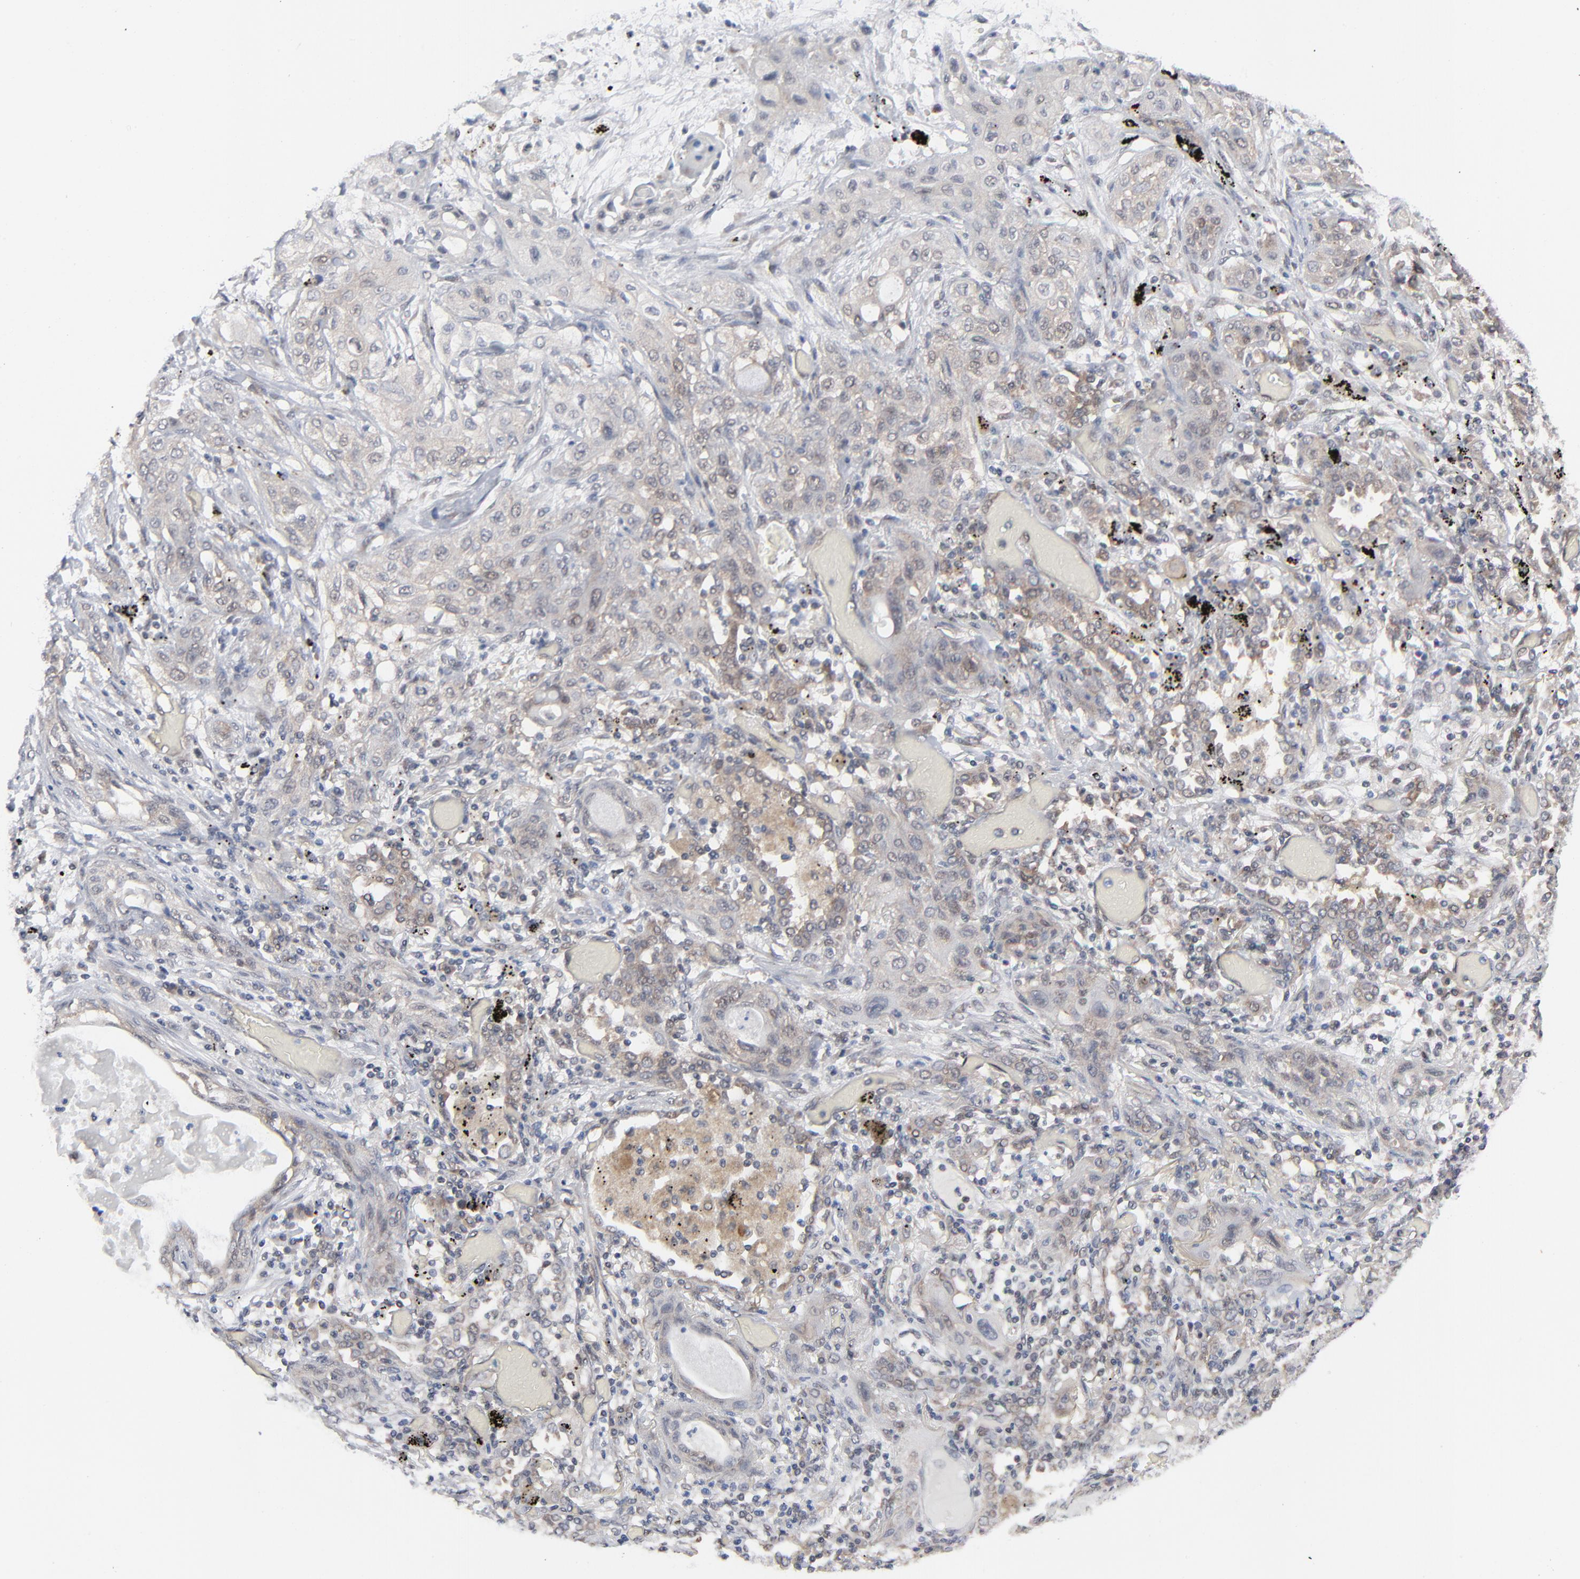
{"staining": {"intensity": "weak", "quantity": "25%-75%", "location": "cytoplasmic/membranous"}, "tissue": "lung cancer", "cell_type": "Tumor cells", "image_type": "cancer", "snomed": [{"axis": "morphology", "description": "Squamous cell carcinoma, NOS"}, {"axis": "topography", "description": "Lung"}], "caption": "Lung cancer stained with DAB IHC displays low levels of weak cytoplasmic/membranous staining in approximately 25%-75% of tumor cells. Nuclei are stained in blue.", "gene": "RPS6KB1", "patient": {"sex": "female", "age": 47}}